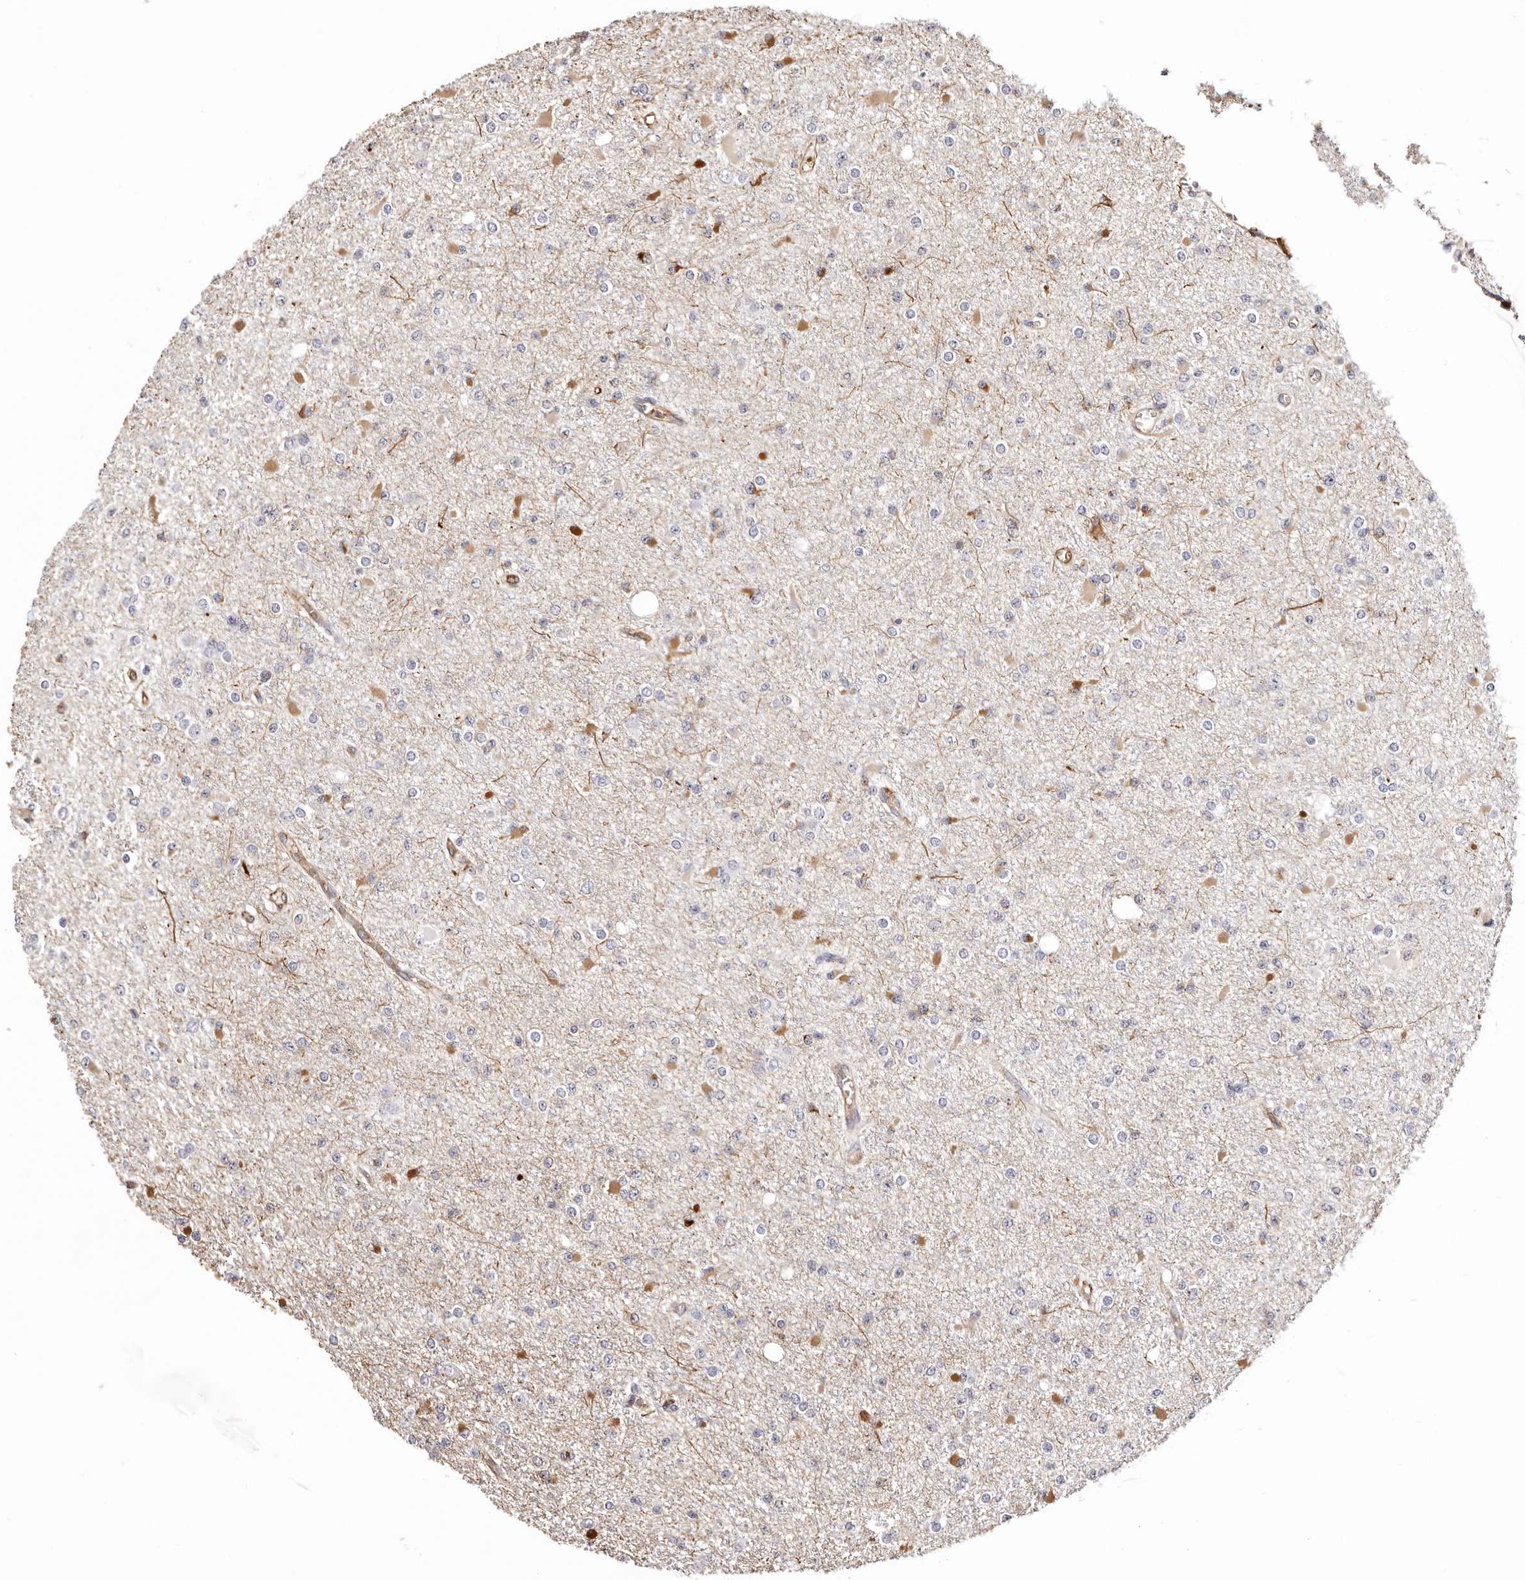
{"staining": {"intensity": "negative", "quantity": "none", "location": "none"}, "tissue": "glioma", "cell_type": "Tumor cells", "image_type": "cancer", "snomed": [{"axis": "morphology", "description": "Glioma, malignant, Low grade"}, {"axis": "topography", "description": "Brain"}], "caption": "Malignant glioma (low-grade) stained for a protein using immunohistochemistry (IHC) demonstrates no expression tumor cells.", "gene": "ZNF557", "patient": {"sex": "female", "age": 22}}